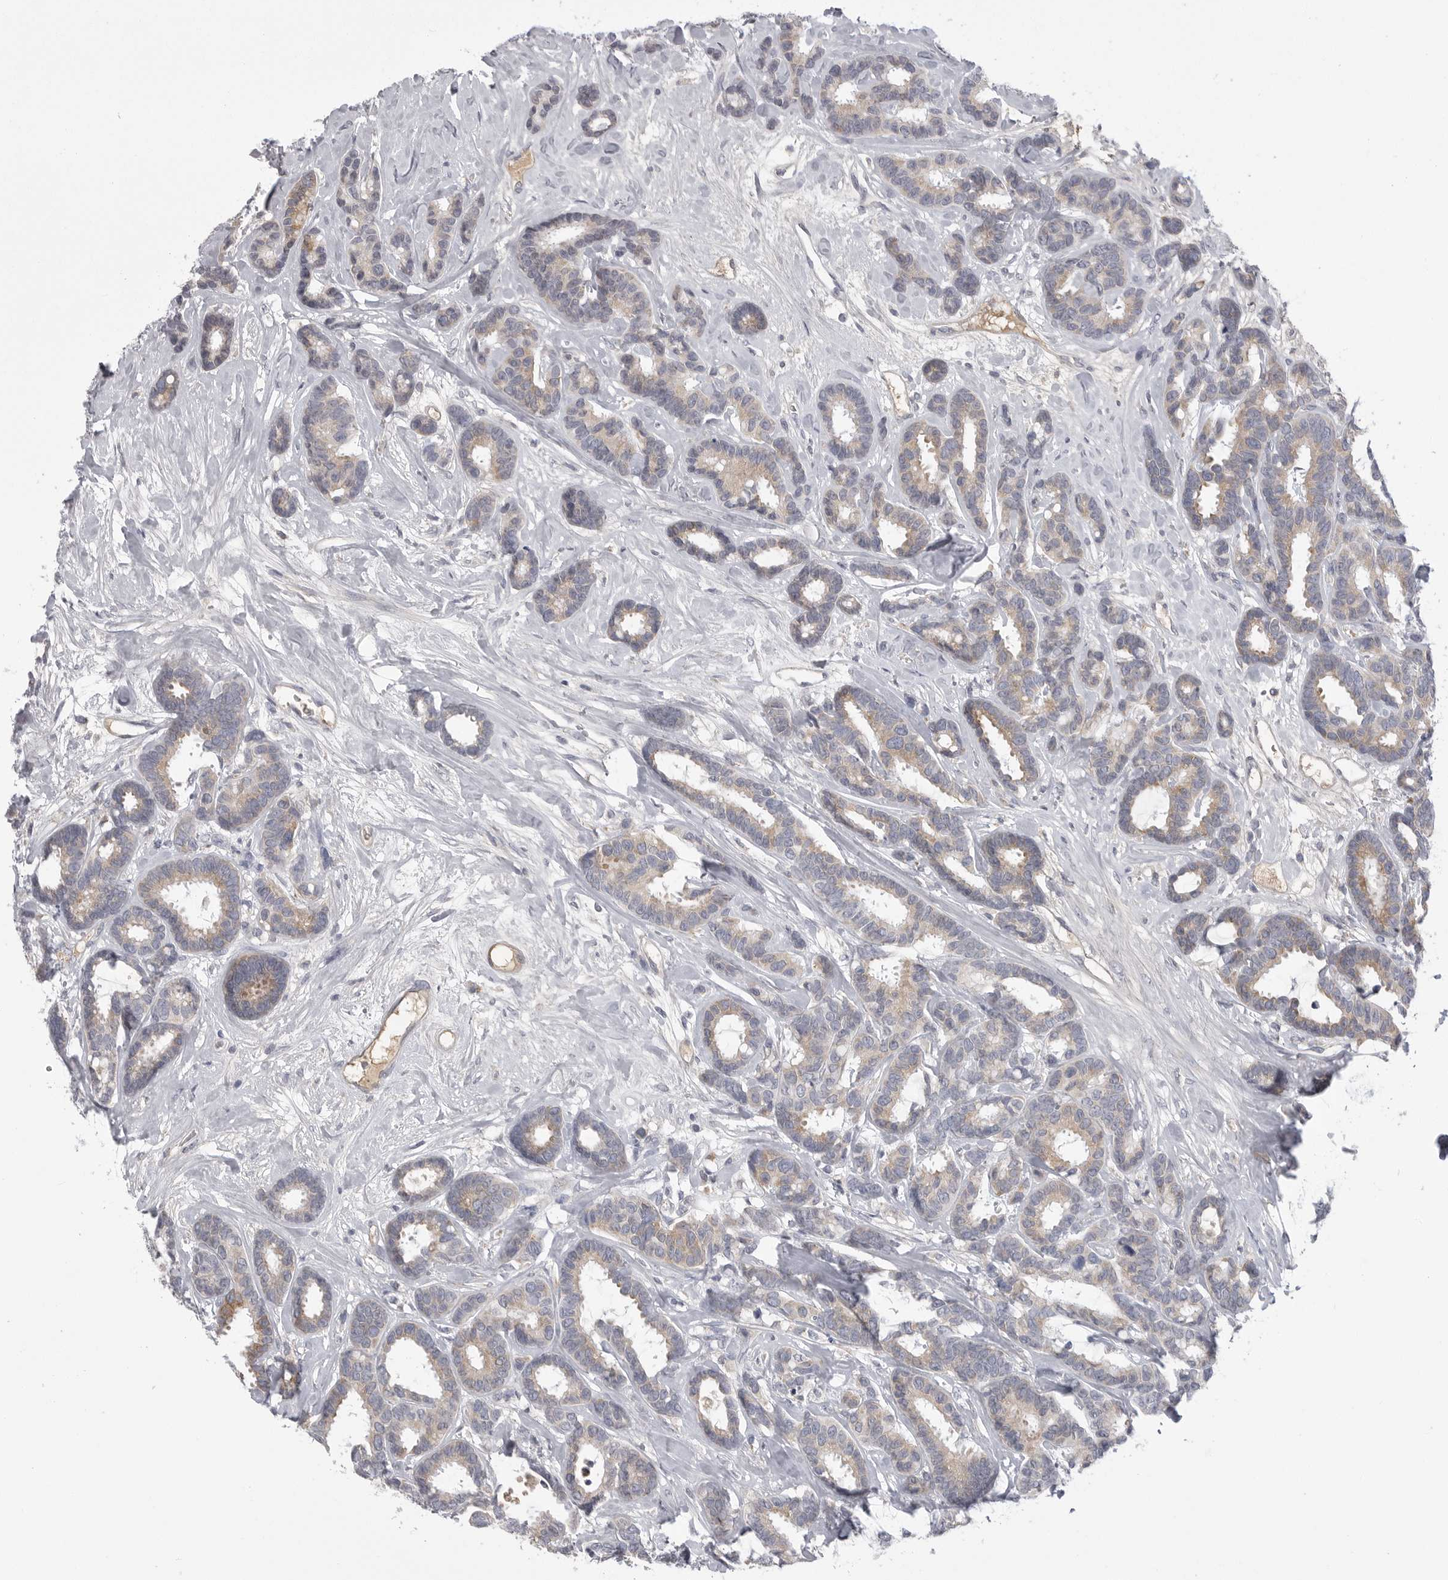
{"staining": {"intensity": "weak", "quantity": "25%-75%", "location": "cytoplasmic/membranous"}, "tissue": "breast cancer", "cell_type": "Tumor cells", "image_type": "cancer", "snomed": [{"axis": "morphology", "description": "Duct carcinoma"}, {"axis": "topography", "description": "Breast"}], "caption": "Infiltrating ductal carcinoma (breast) stained with a protein marker exhibits weak staining in tumor cells.", "gene": "FKBP2", "patient": {"sex": "female", "age": 87}}